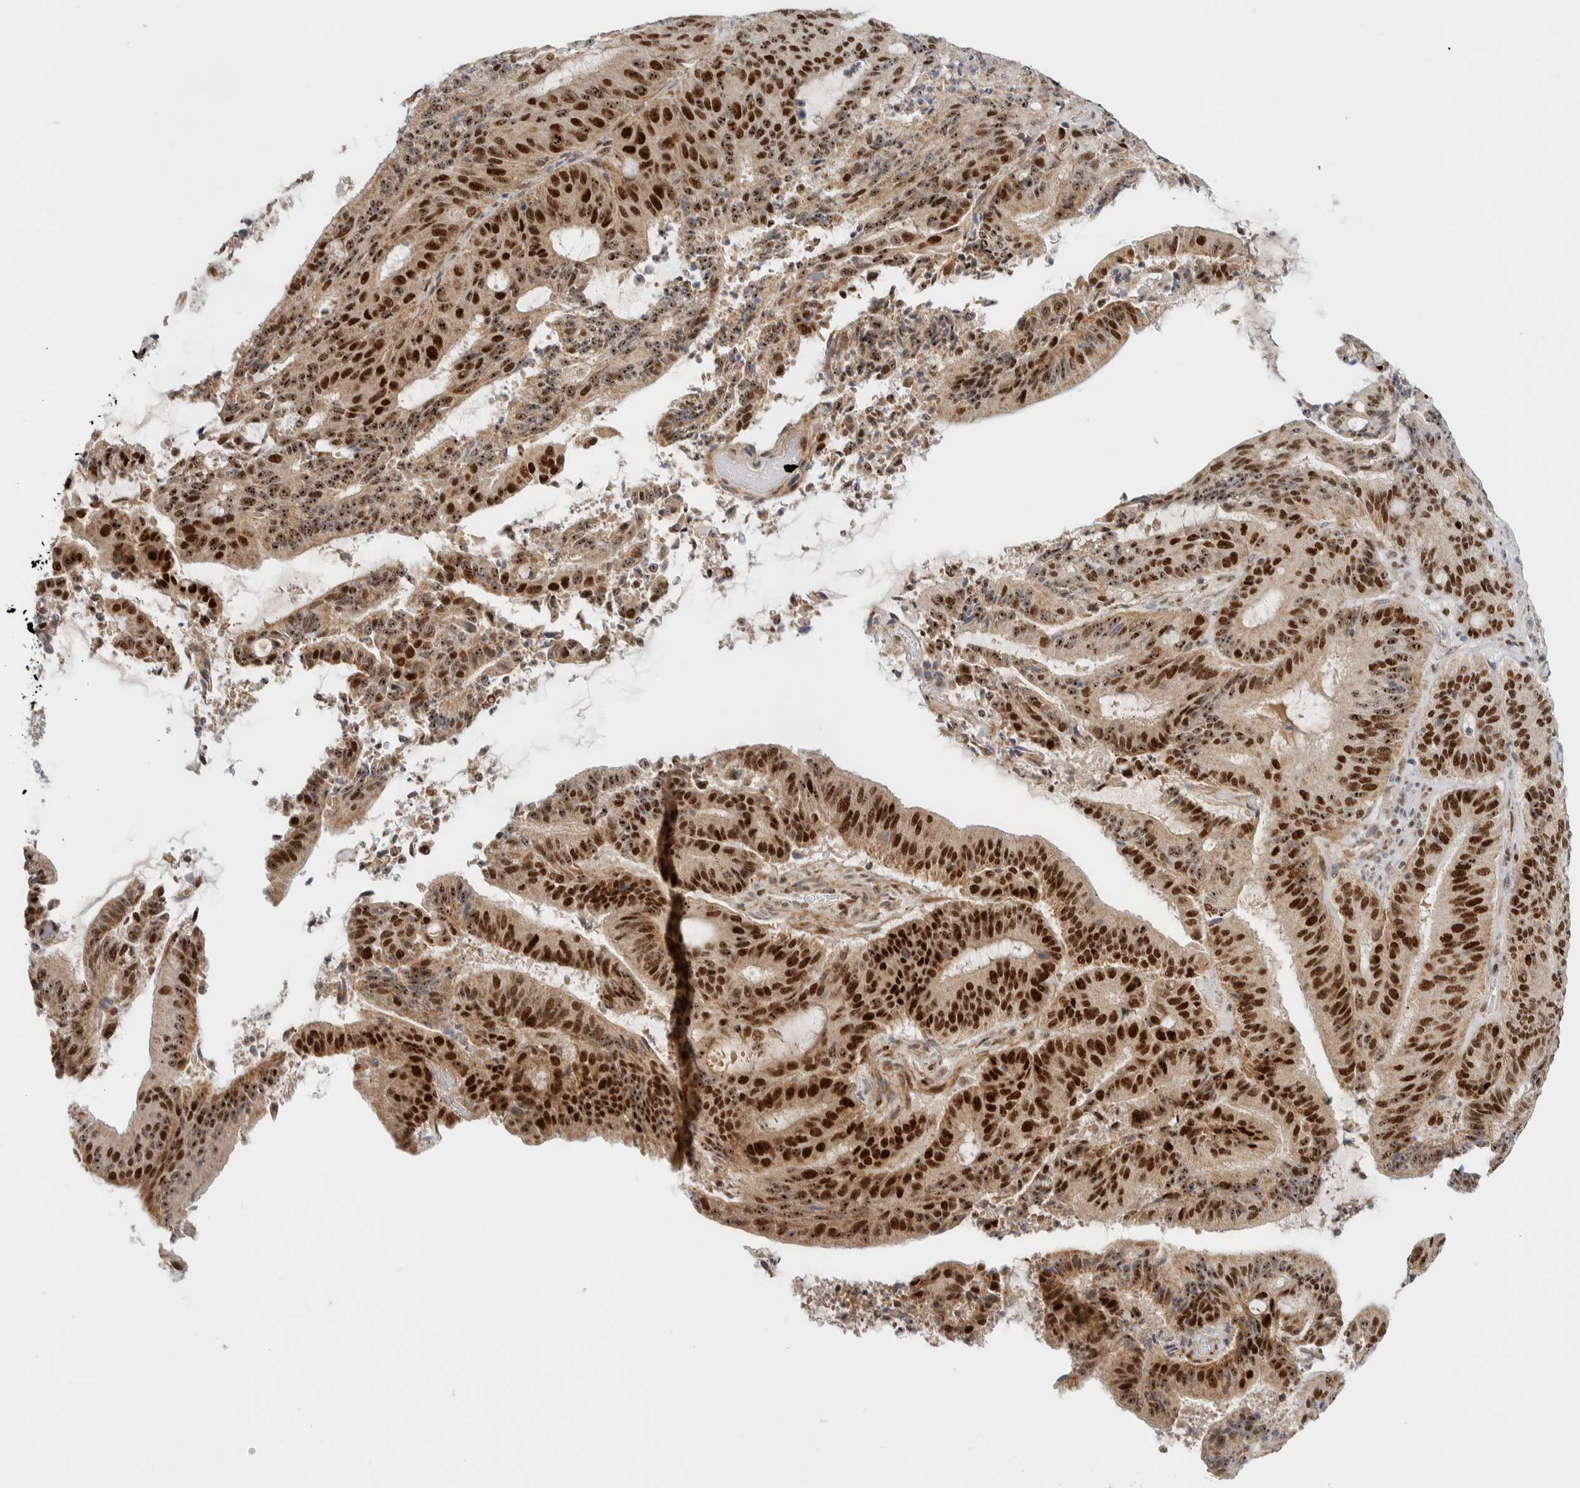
{"staining": {"intensity": "strong", "quantity": ">75%", "location": "nuclear"}, "tissue": "liver cancer", "cell_type": "Tumor cells", "image_type": "cancer", "snomed": [{"axis": "morphology", "description": "Normal tissue, NOS"}, {"axis": "morphology", "description": "Cholangiocarcinoma"}, {"axis": "topography", "description": "Liver"}, {"axis": "topography", "description": "Peripheral nerve tissue"}], "caption": "This is an image of IHC staining of liver cancer (cholangiocarcinoma), which shows strong staining in the nuclear of tumor cells.", "gene": "TSPAN32", "patient": {"sex": "female", "age": 73}}